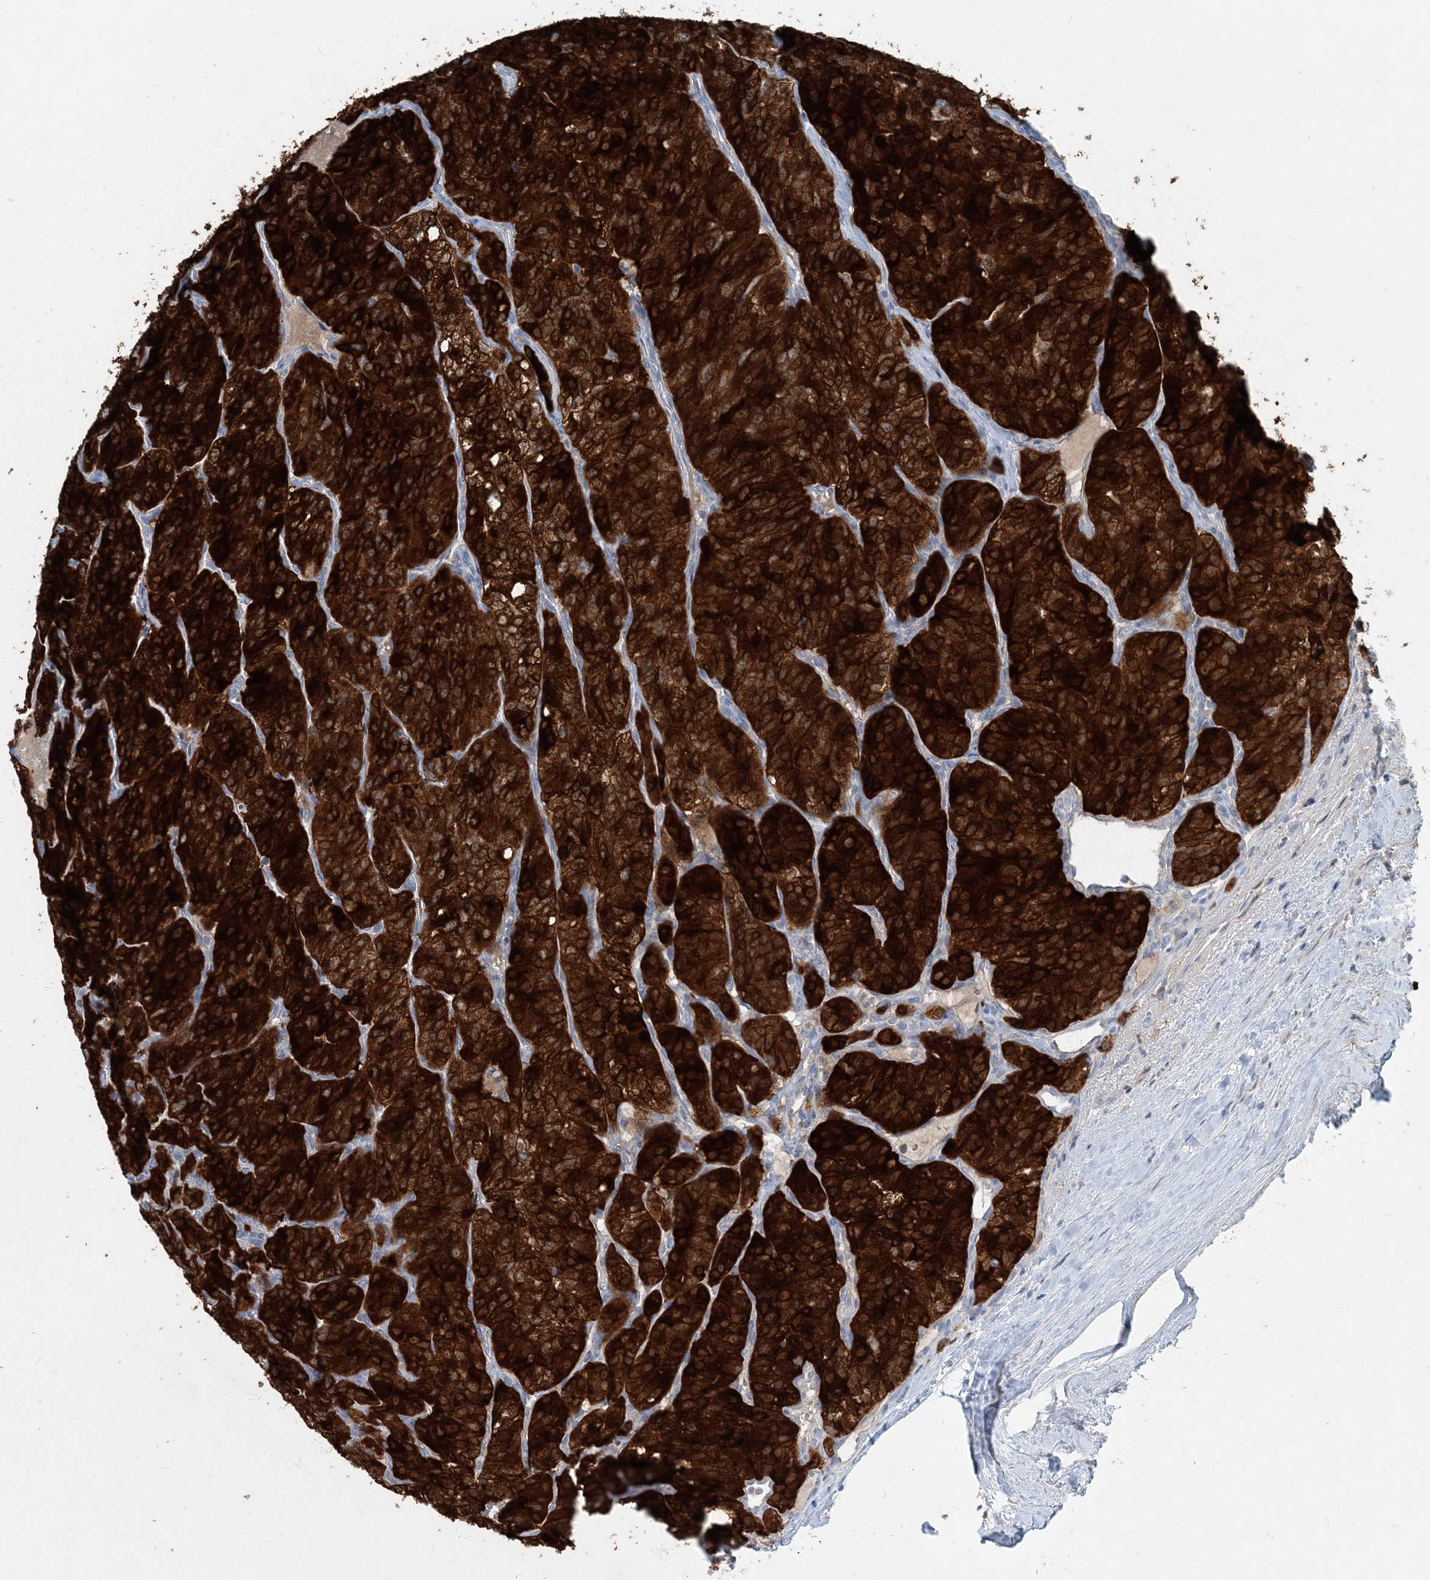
{"staining": {"intensity": "strong", "quantity": ">75%", "location": "cytoplasmic/membranous"}, "tissue": "renal cancer", "cell_type": "Tumor cells", "image_type": "cancer", "snomed": [{"axis": "morphology", "description": "Adenocarcinoma, NOS"}, {"axis": "topography", "description": "Kidney"}], "caption": "Immunohistochemistry image of neoplastic tissue: human renal adenocarcinoma stained using immunohistochemistry demonstrates high levels of strong protein expression localized specifically in the cytoplasmic/membranous of tumor cells, appearing as a cytoplasmic/membranous brown color.", "gene": "ARMH1", "patient": {"sex": "female", "age": 63}}